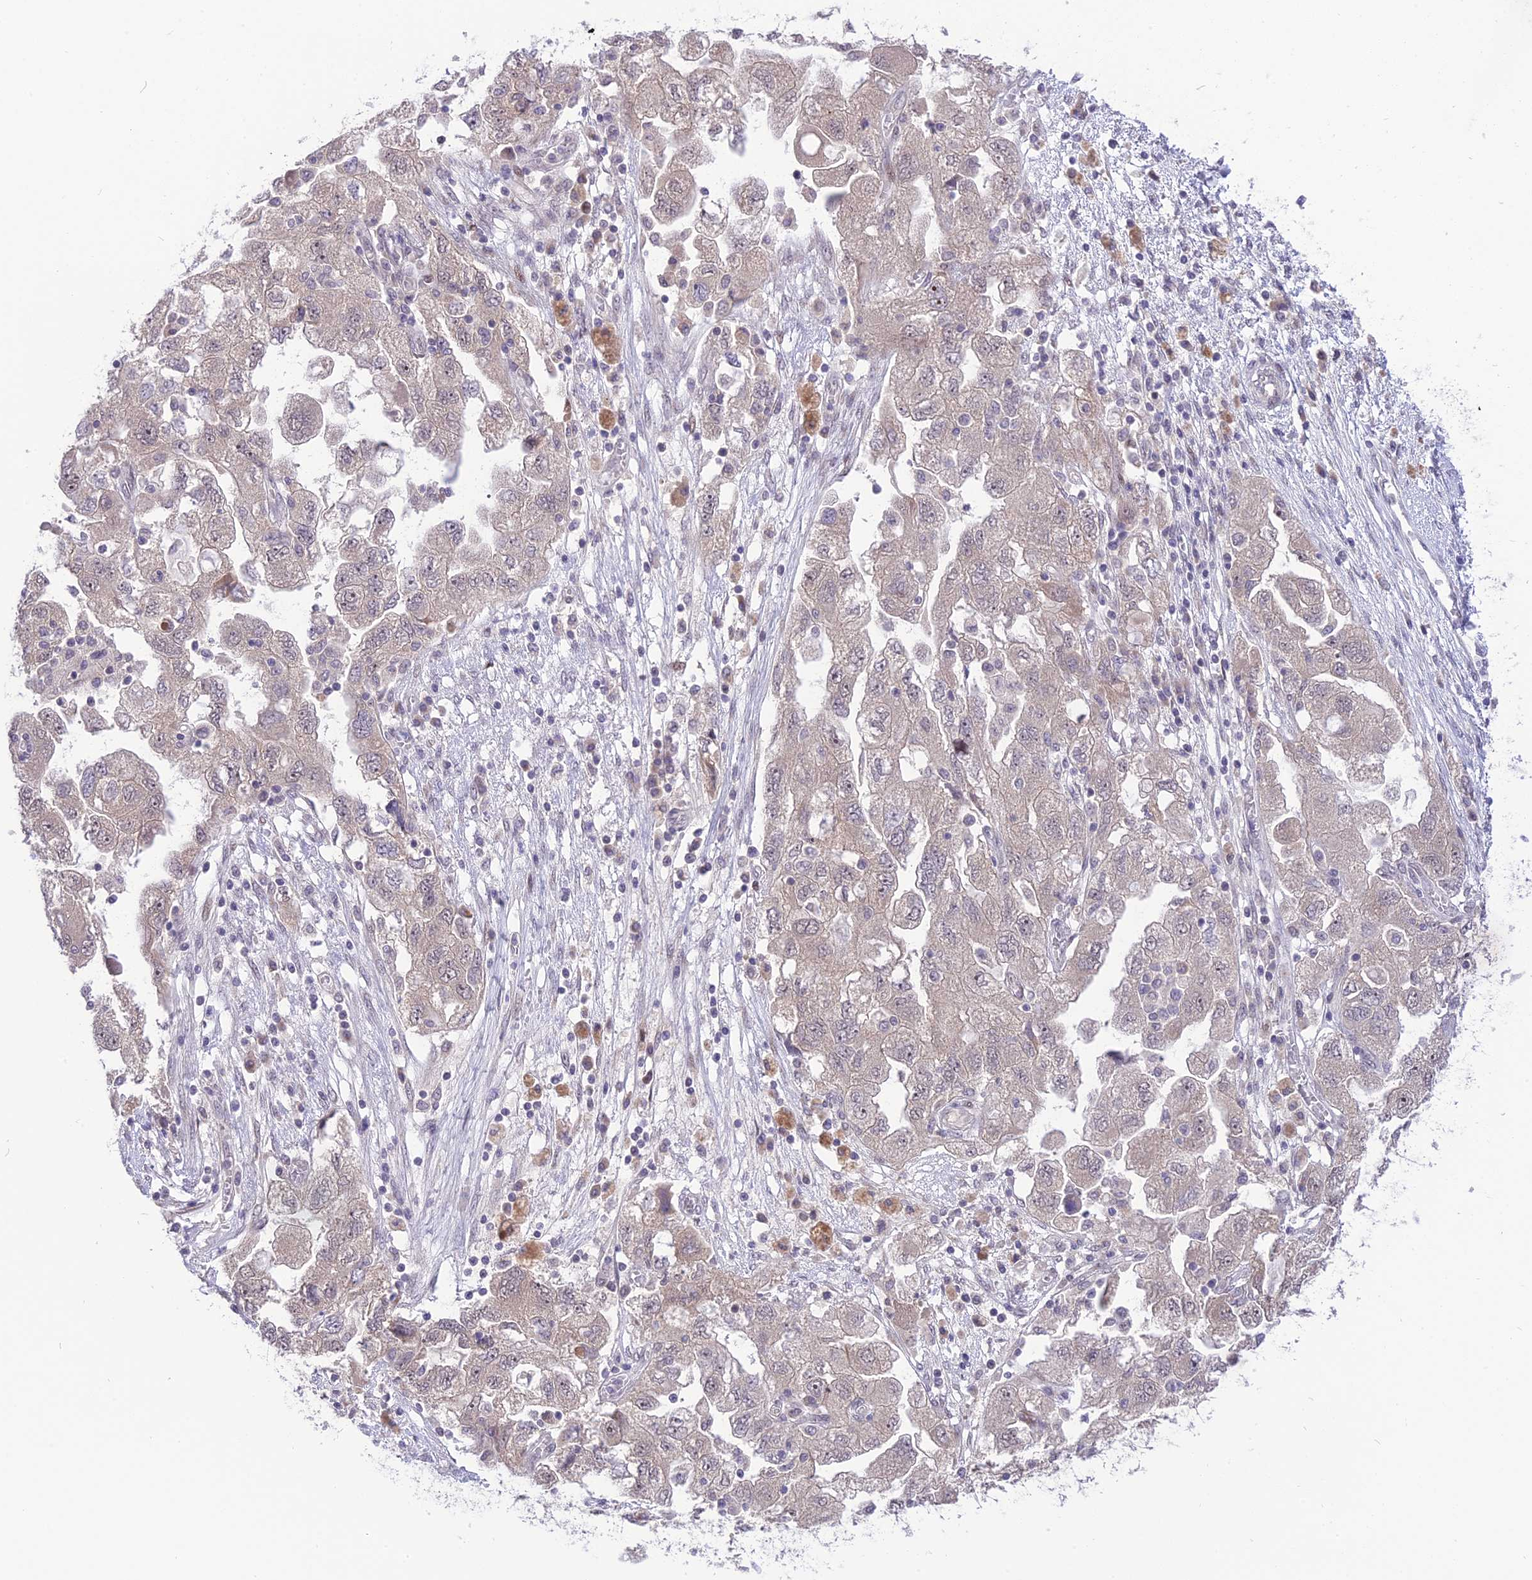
{"staining": {"intensity": "negative", "quantity": "none", "location": "none"}, "tissue": "ovarian cancer", "cell_type": "Tumor cells", "image_type": "cancer", "snomed": [{"axis": "morphology", "description": "Carcinoma, NOS"}, {"axis": "morphology", "description": "Cystadenocarcinoma, serous, NOS"}, {"axis": "topography", "description": "Ovary"}], "caption": "An immunohistochemistry photomicrograph of ovarian serous cystadenocarcinoma is shown. There is no staining in tumor cells of ovarian serous cystadenocarcinoma.", "gene": "ZNF837", "patient": {"sex": "female", "age": 69}}